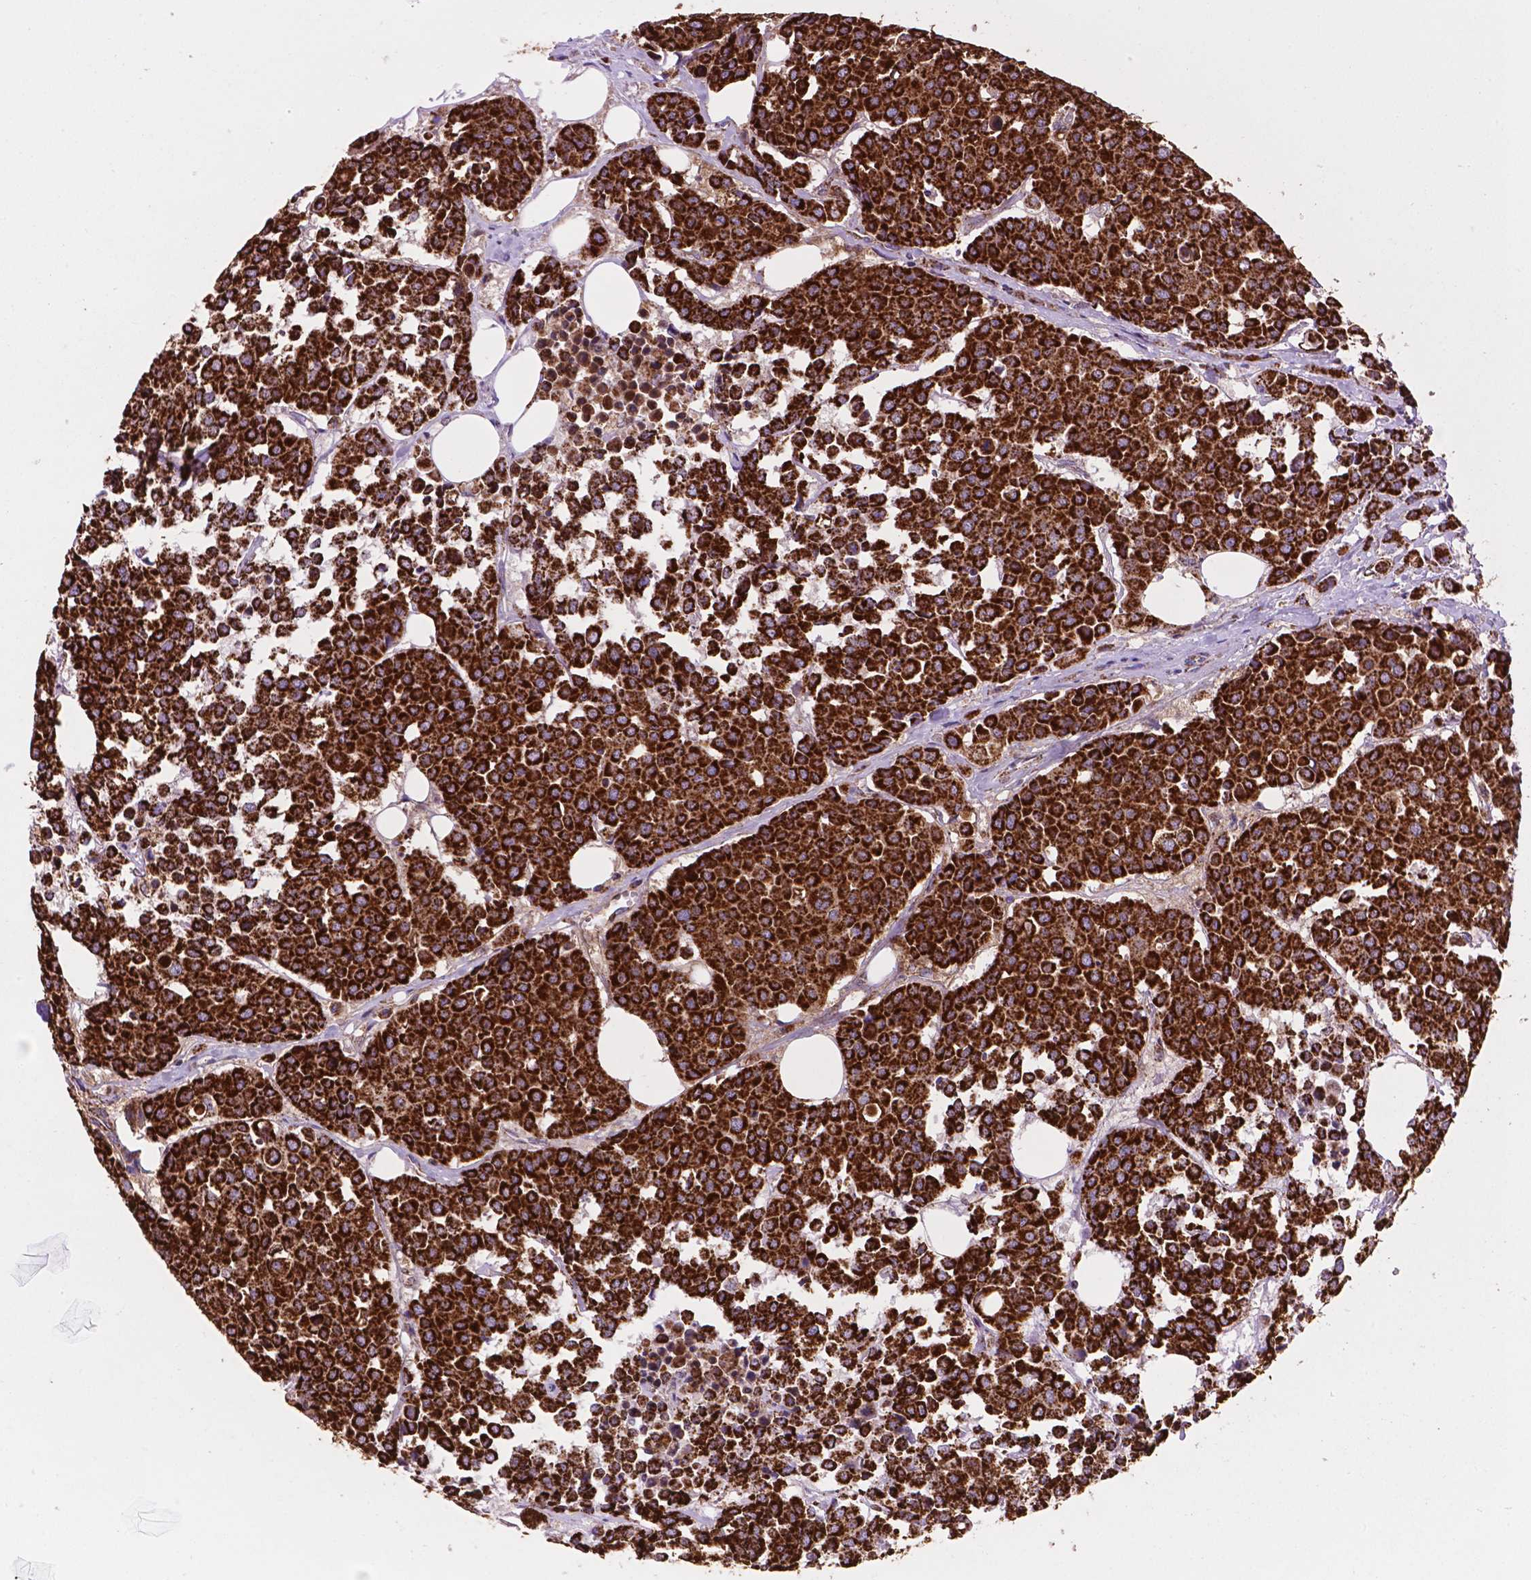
{"staining": {"intensity": "strong", "quantity": ">75%", "location": "cytoplasmic/membranous"}, "tissue": "carcinoid", "cell_type": "Tumor cells", "image_type": "cancer", "snomed": [{"axis": "morphology", "description": "Carcinoid, malignant, NOS"}, {"axis": "topography", "description": "Colon"}], "caption": "An image showing strong cytoplasmic/membranous staining in about >75% of tumor cells in malignant carcinoid, as visualized by brown immunohistochemical staining.", "gene": "HSPD1", "patient": {"sex": "male", "age": 81}}